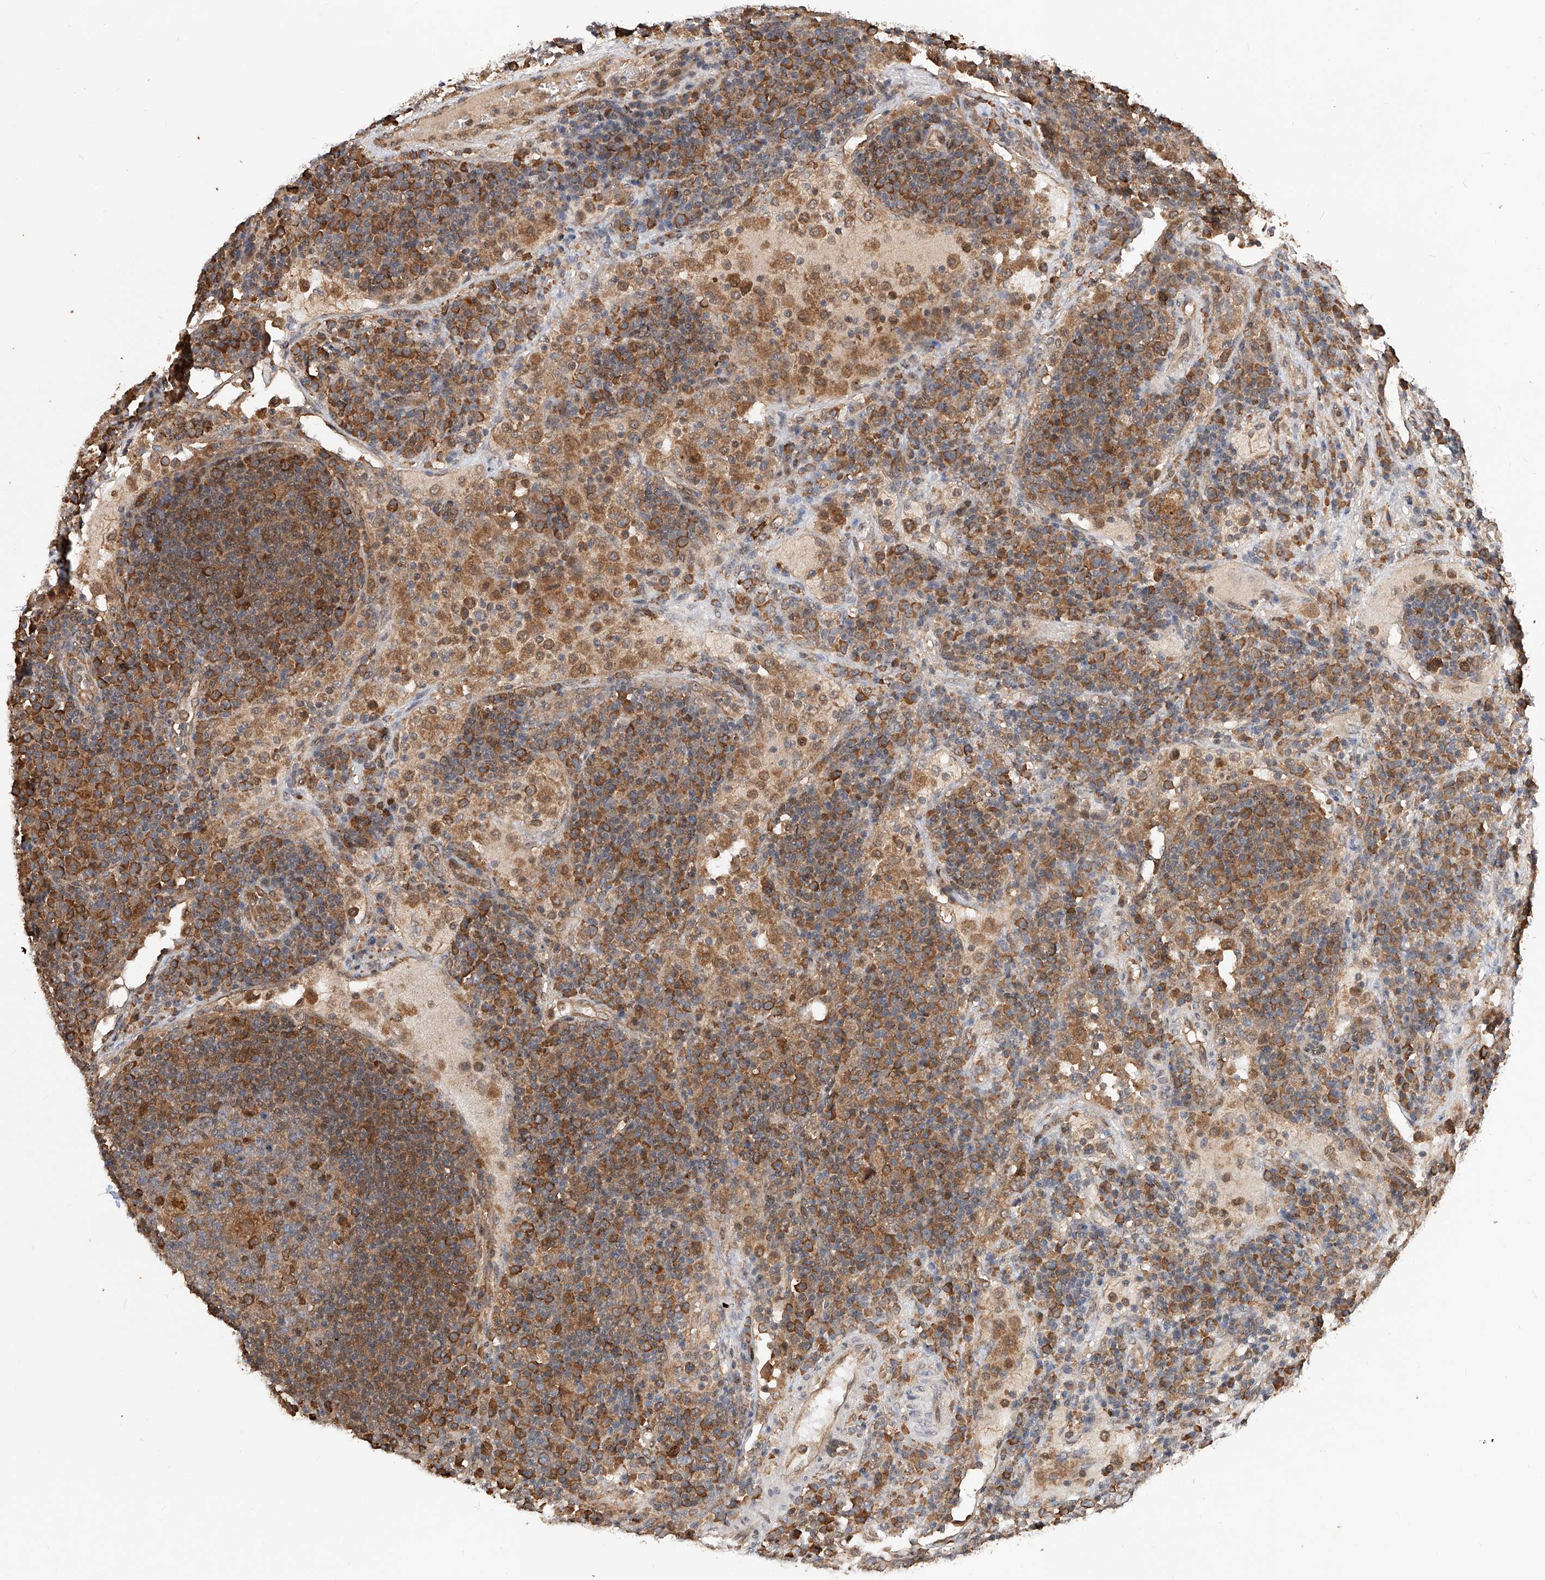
{"staining": {"intensity": "strong", "quantity": "<25%", "location": "cytoplasmic/membranous"}, "tissue": "lymph node", "cell_type": "Germinal center cells", "image_type": "normal", "snomed": [{"axis": "morphology", "description": "Normal tissue, NOS"}, {"axis": "topography", "description": "Lymph node"}], "caption": "IHC (DAB (3,3'-diaminobenzidine)) staining of unremarkable lymph node displays strong cytoplasmic/membranous protein expression in approximately <25% of germinal center cells.", "gene": "RILPL2", "patient": {"sex": "female", "age": 53}}